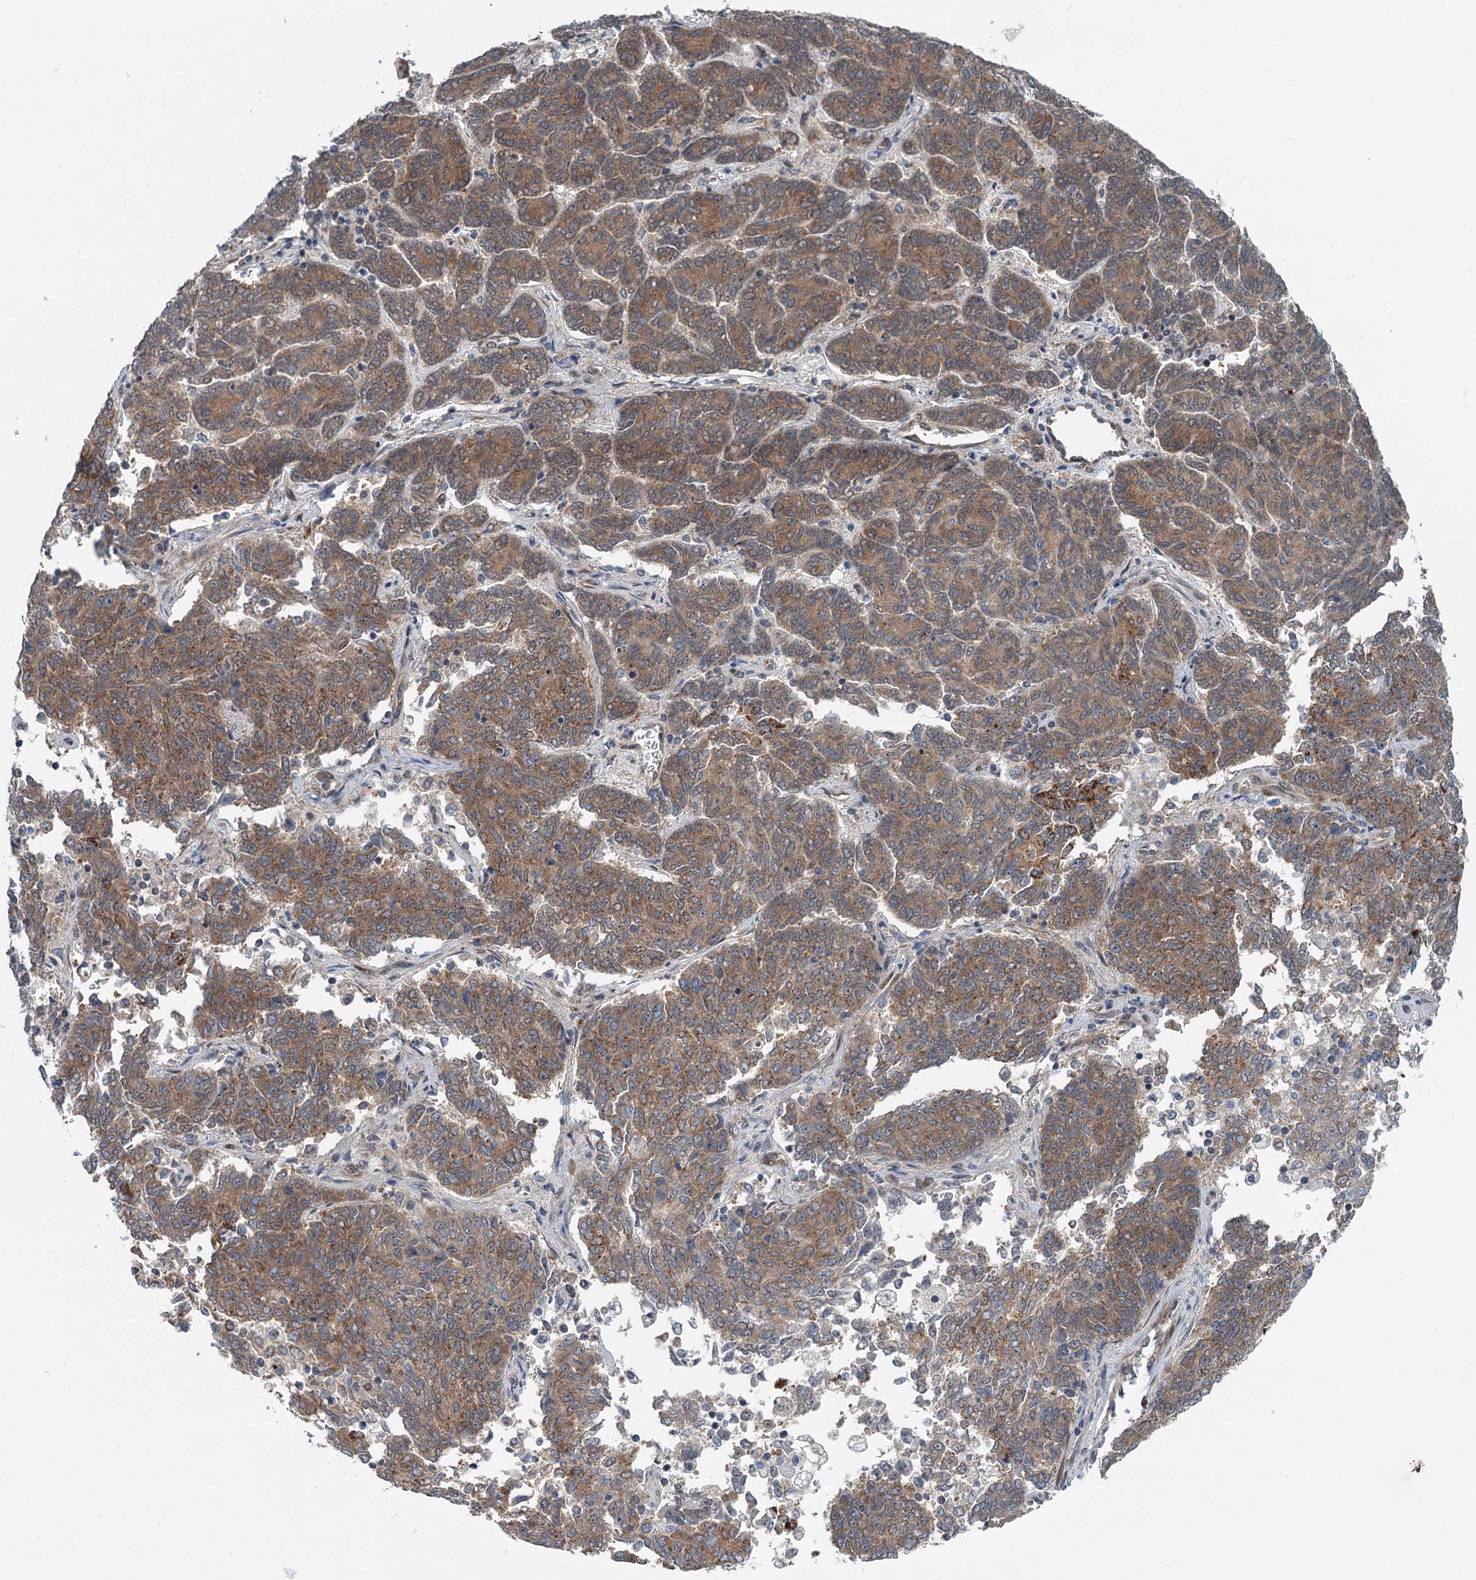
{"staining": {"intensity": "moderate", "quantity": ">75%", "location": "cytoplasmic/membranous"}, "tissue": "endometrial cancer", "cell_type": "Tumor cells", "image_type": "cancer", "snomed": [{"axis": "morphology", "description": "Adenocarcinoma, NOS"}, {"axis": "topography", "description": "Endometrium"}], "caption": "A photomicrograph of adenocarcinoma (endometrial) stained for a protein demonstrates moderate cytoplasmic/membranous brown staining in tumor cells.", "gene": "DYNC2I2", "patient": {"sex": "female", "age": 80}}